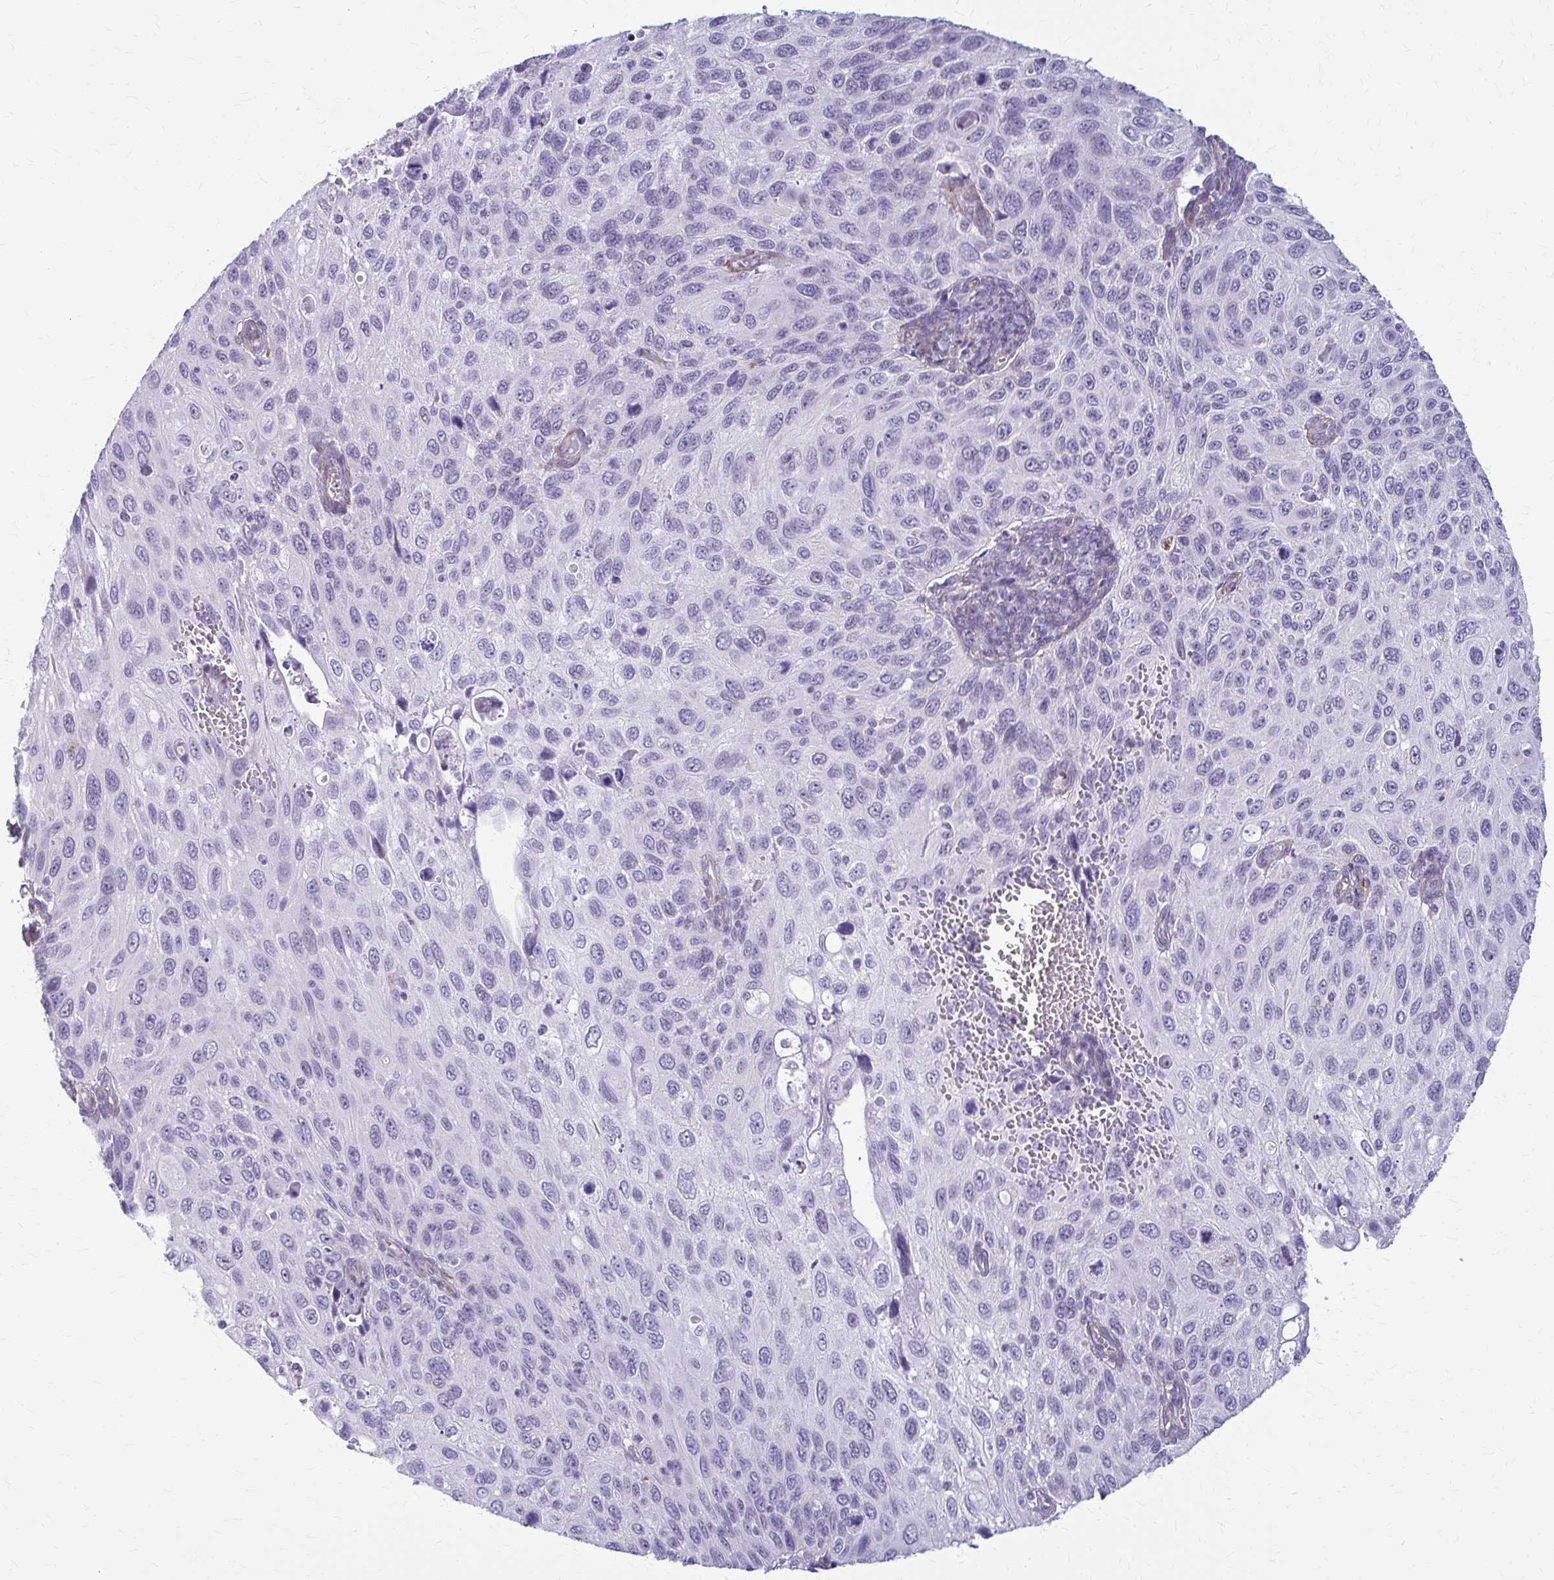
{"staining": {"intensity": "negative", "quantity": "none", "location": "none"}, "tissue": "cervical cancer", "cell_type": "Tumor cells", "image_type": "cancer", "snomed": [{"axis": "morphology", "description": "Squamous cell carcinoma, NOS"}, {"axis": "topography", "description": "Cervix"}], "caption": "The micrograph exhibits no staining of tumor cells in cervical cancer (squamous cell carcinoma).", "gene": "DEPP1", "patient": {"sex": "female", "age": 70}}